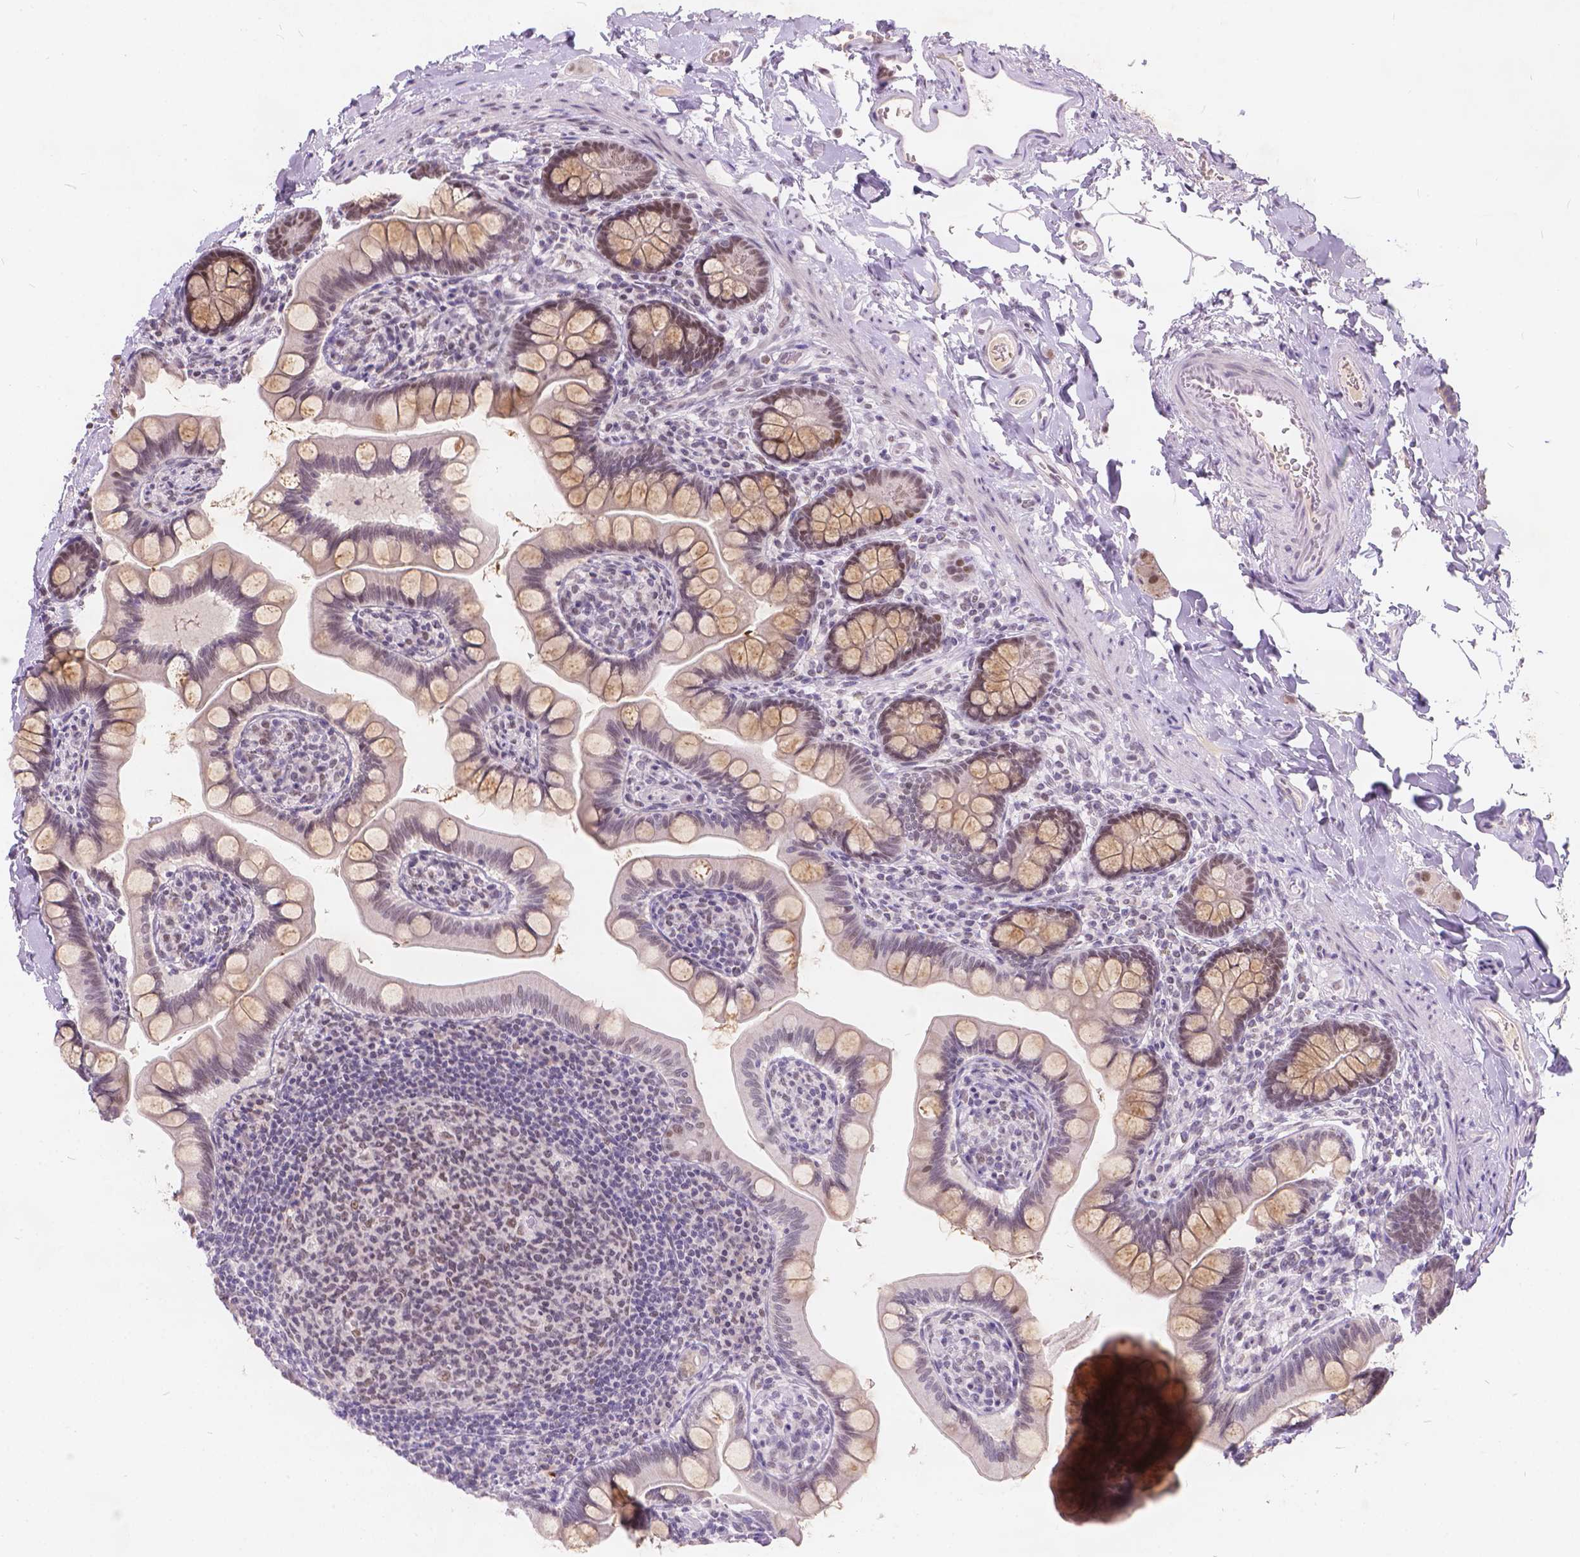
{"staining": {"intensity": "moderate", "quantity": "<25%", "location": "nuclear"}, "tissue": "small intestine", "cell_type": "Glandular cells", "image_type": "normal", "snomed": [{"axis": "morphology", "description": "Normal tissue, NOS"}, {"axis": "topography", "description": "Small intestine"}], "caption": "High-power microscopy captured an immunohistochemistry (IHC) histopathology image of benign small intestine, revealing moderate nuclear positivity in approximately <25% of glandular cells.", "gene": "FAM53A", "patient": {"sex": "female", "age": 56}}